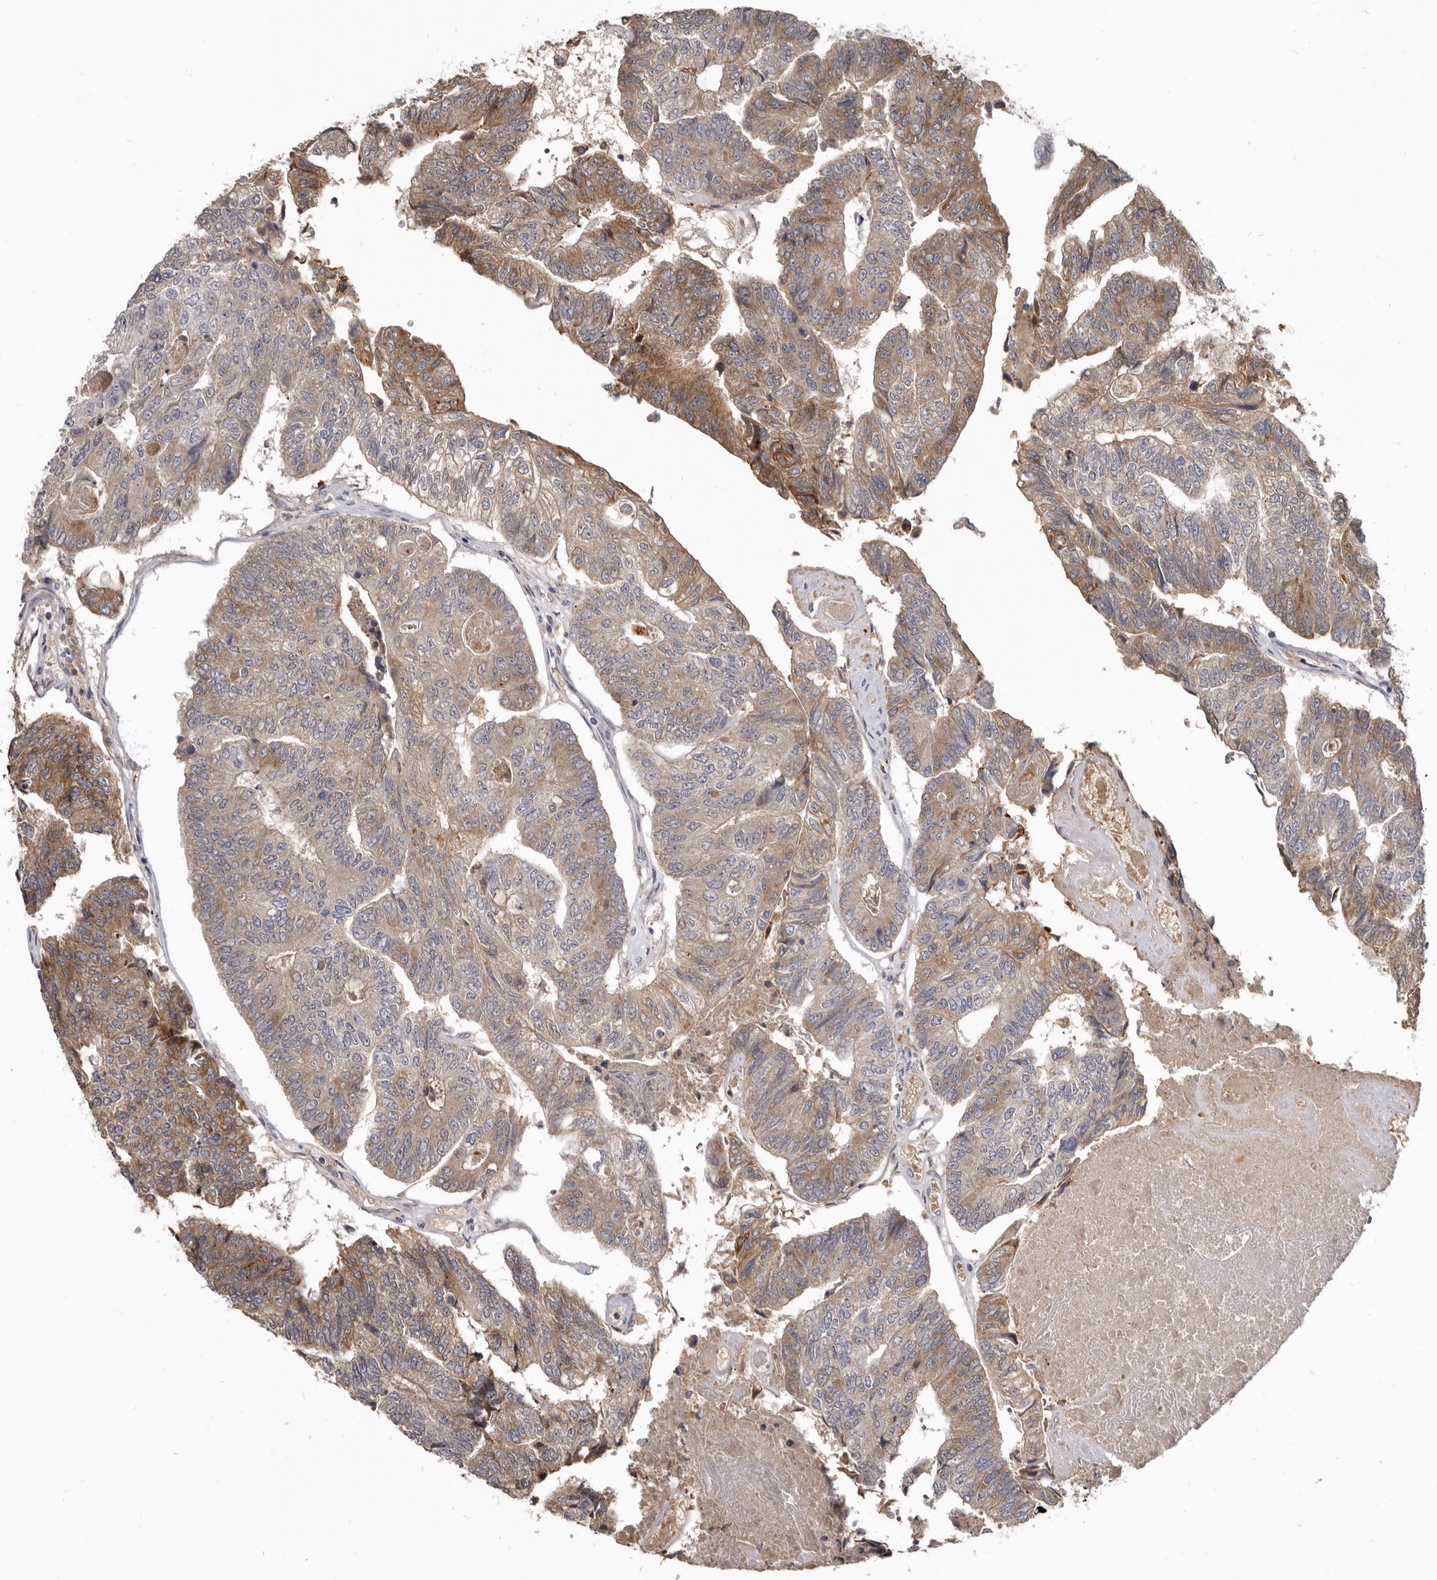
{"staining": {"intensity": "moderate", "quantity": ">75%", "location": "cytoplasmic/membranous"}, "tissue": "colorectal cancer", "cell_type": "Tumor cells", "image_type": "cancer", "snomed": [{"axis": "morphology", "description": "Adenocarcinoma, NOS"}, {"axis": "topography", "description": "Colon"}], "caption": "Immunohistochemical staining of human colorectal cancer displays medium levels of moderate cytoplasmic/membranous staining in approximately >75% of tumor cells. (Stains: DAB in brown, nuclei in blue, Microscopy: brightfield microscopy at high magnification).", "gene": "NENF", "patient": {"sex": "female", "age": 67}}